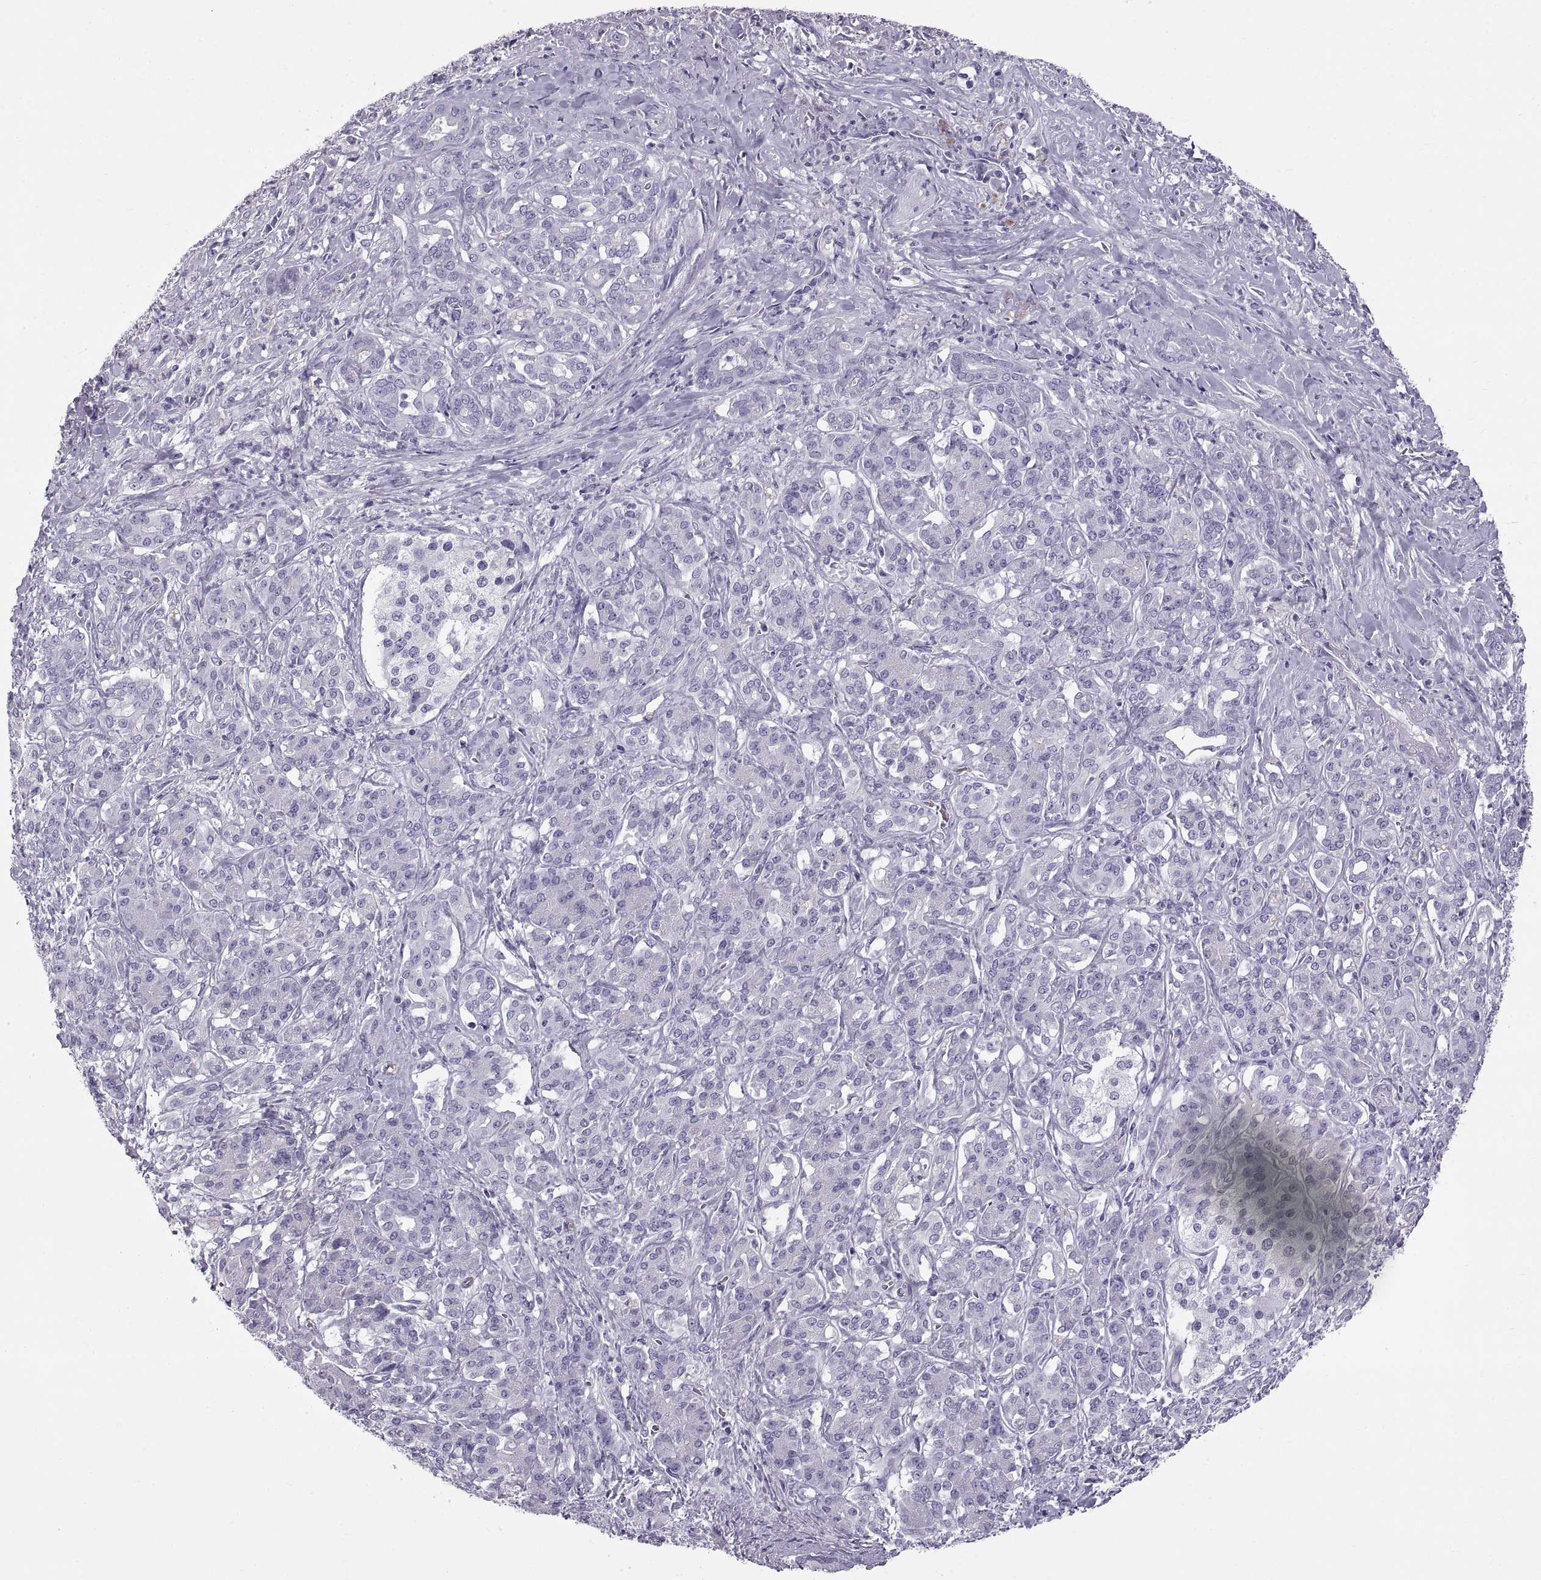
{"staining": {"intensity": "negative", "quantity": "none", "location": "none"}, "tissue": "pancreatic cancer", "cell_type": "Tumor cells", "image_type": "cancer", "snomed": [{"axis": "morphology", "description": "Normal tissue, NOS"}, {"axis": "morphology", "description": "Inflammation, NOS"}, {"axis": "morphology", "description": "Adenocarcinoma, NOS"}, {"axis": "topography", "description": "Pancreas"}], "caption": "The immunohistochemistry (IHC) photomicrograph has no significant positivity in tumor cells of pancreatic adenocarcinoma tissue.", "gene": "WFDC8", "patient": {"sex": "male", "age": 57}}